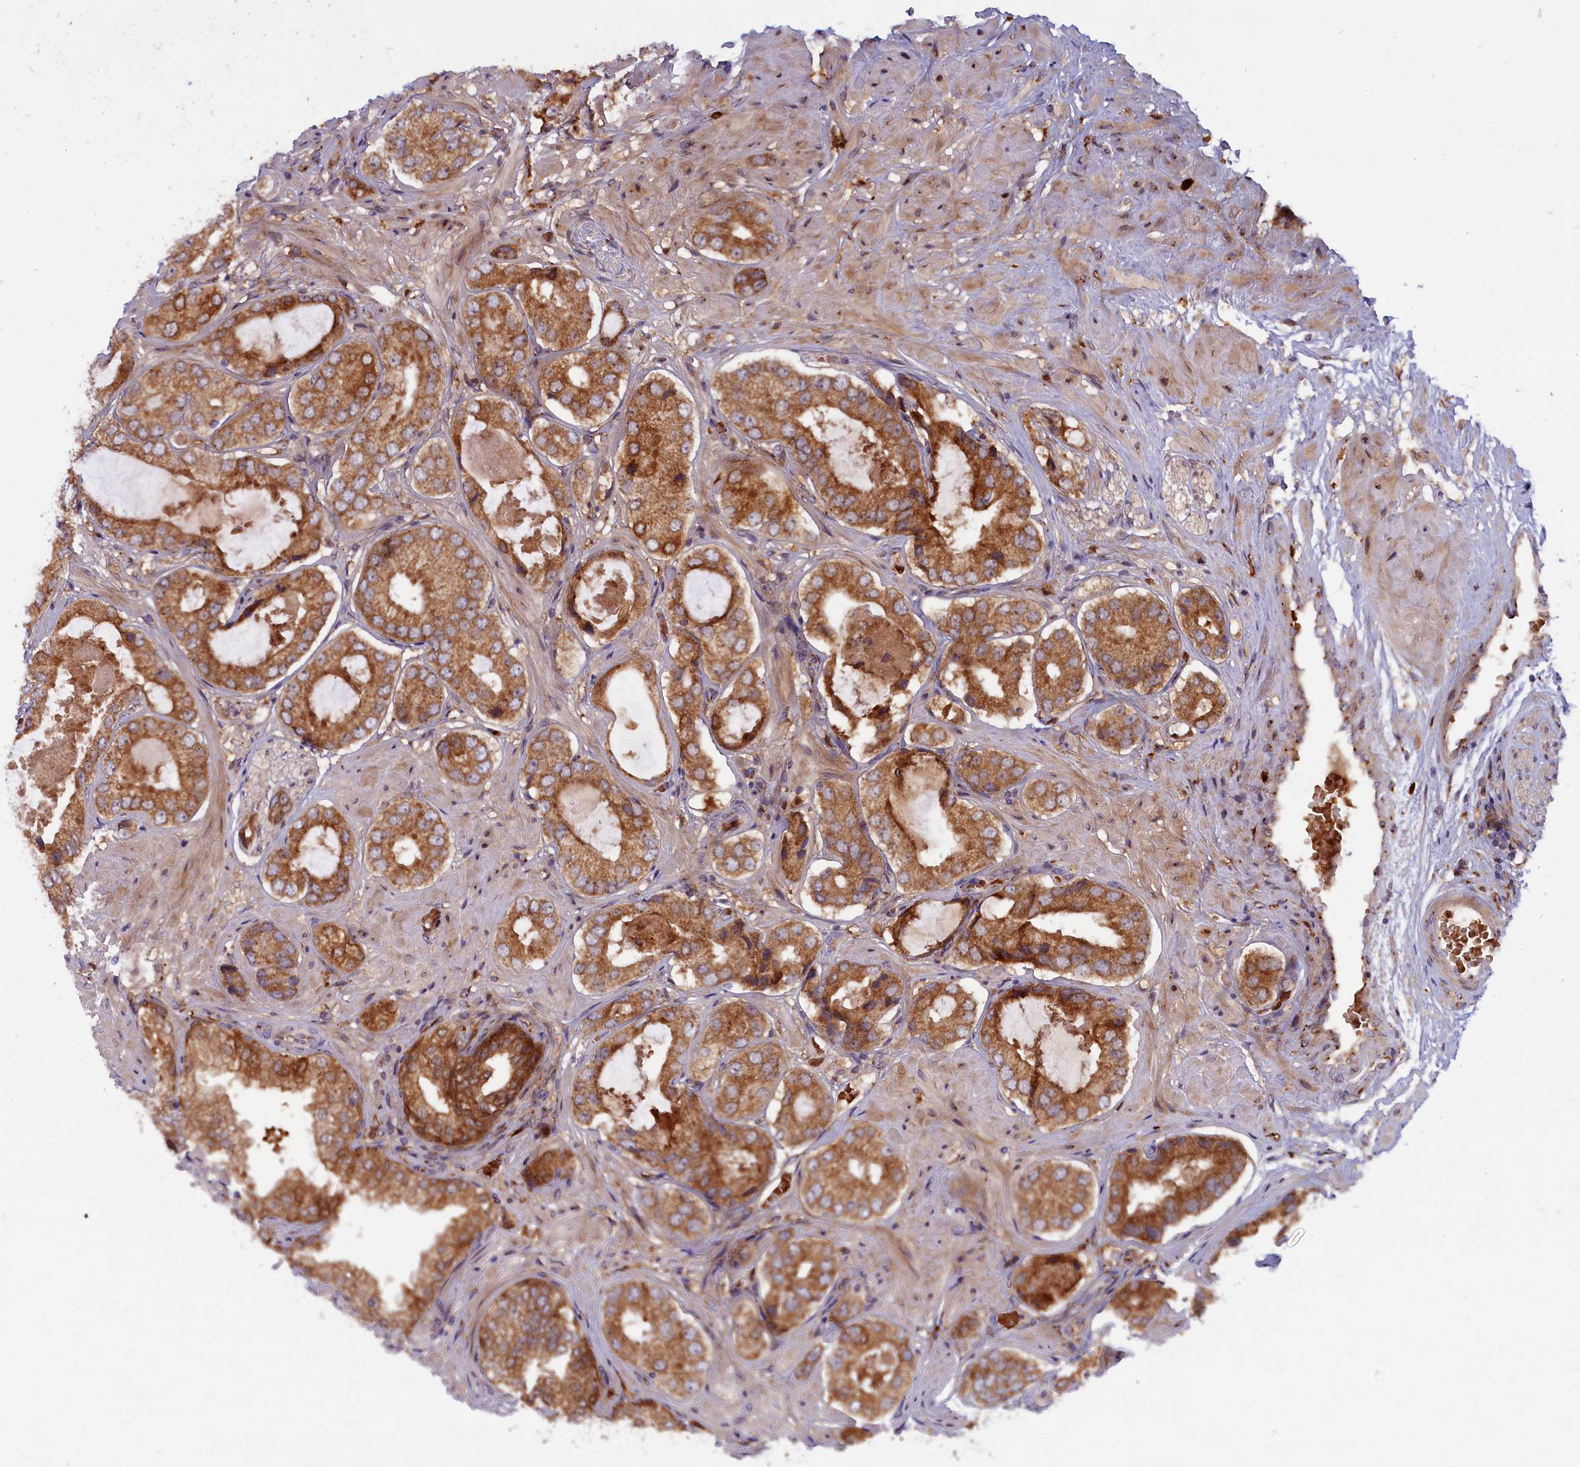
{"staining": {"intensity": "moderate", "quantity": ">75%", "location": "cytoplasmic/membranous"}, "tissue": "prostate cancer", "cell_type": "Tumor cells", "image_type": "cancer", "snomed": [{"axis": "morphology", "description": "Adenocarcinoma, High grade"}, {"axis": "topography", "description": "Prostate"}], "caption": "This micrograph exhibits high-grade adenocarcinoma (prostate) stained with immunohistochemistry to label a protein in brown. The cytoplasmic/membranous of tumor cells show moderate positivity for the protein. Nuclei are counter-stained blue.", "gene": "BLVRB", "patient": {"sex": "male", "age": 59}}